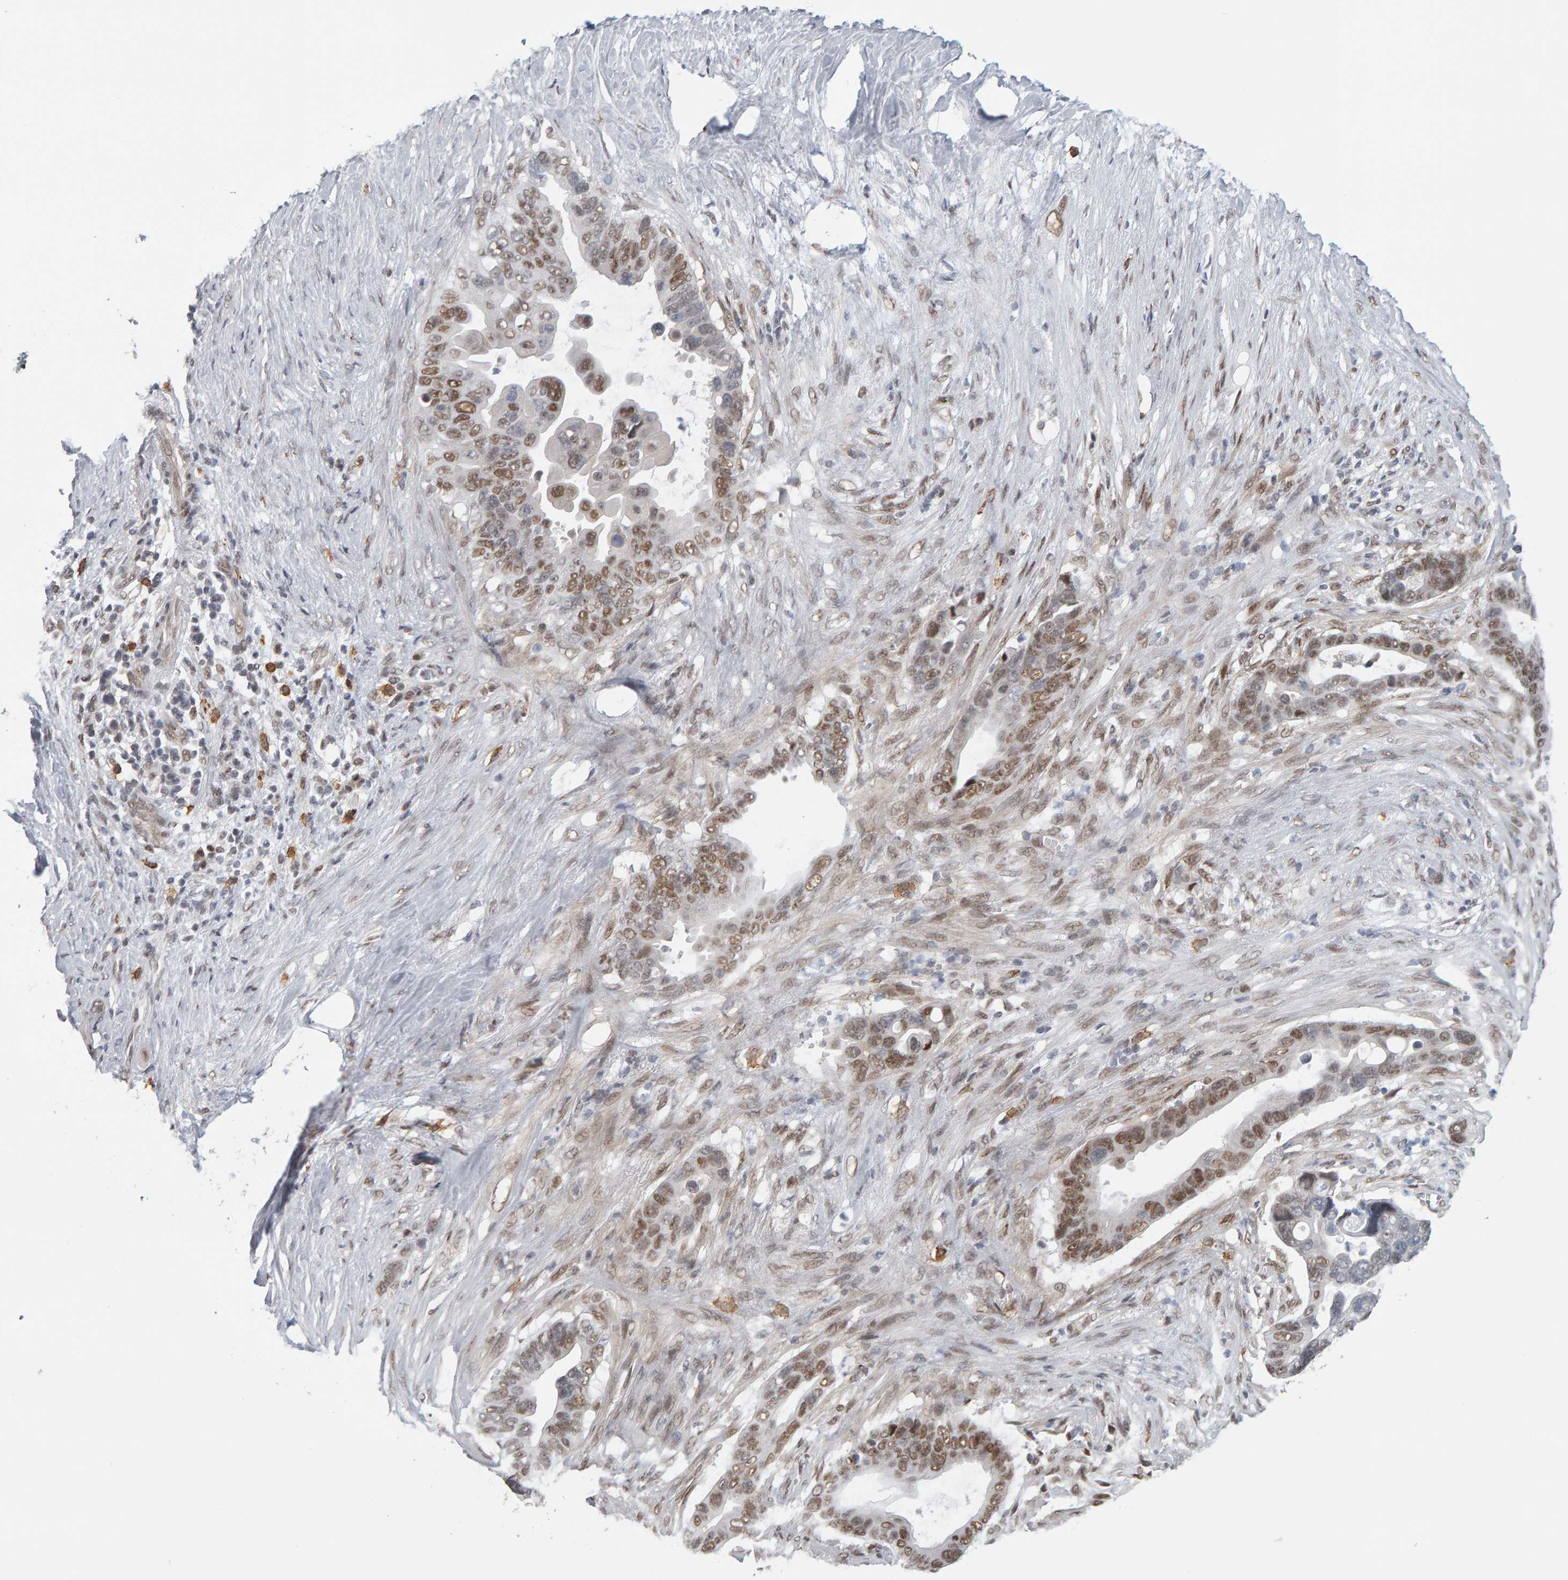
{"staining": {"intensity": "moderate", "quantity": ">75%", "location": "nuclear"}, "tissue": "pancreatic cancer", "cell_type": "Tumor cells", "image_type": "cancer", "snomed": [{"axis": "morphology", "description": "Adenocarcinoma, NOS"}, {"axis": "topography", "description": "Pancreas"}], "caption": "A high-resolution image shows immunohistochemistry (IHC) staining of pancreatic adenocarcinoma, which demonstrates moderate nuclear staining in about >75% of tumor cells. The staining was performed using DAB (3,3'-diaminobenzidine) to visualize the protein expression in brown, while the nuclei were stained in blue with hematoxylin (Magnification: 20x).", "gene": "ATF7IP", "patient": {"sex": "female", "age": 72}}